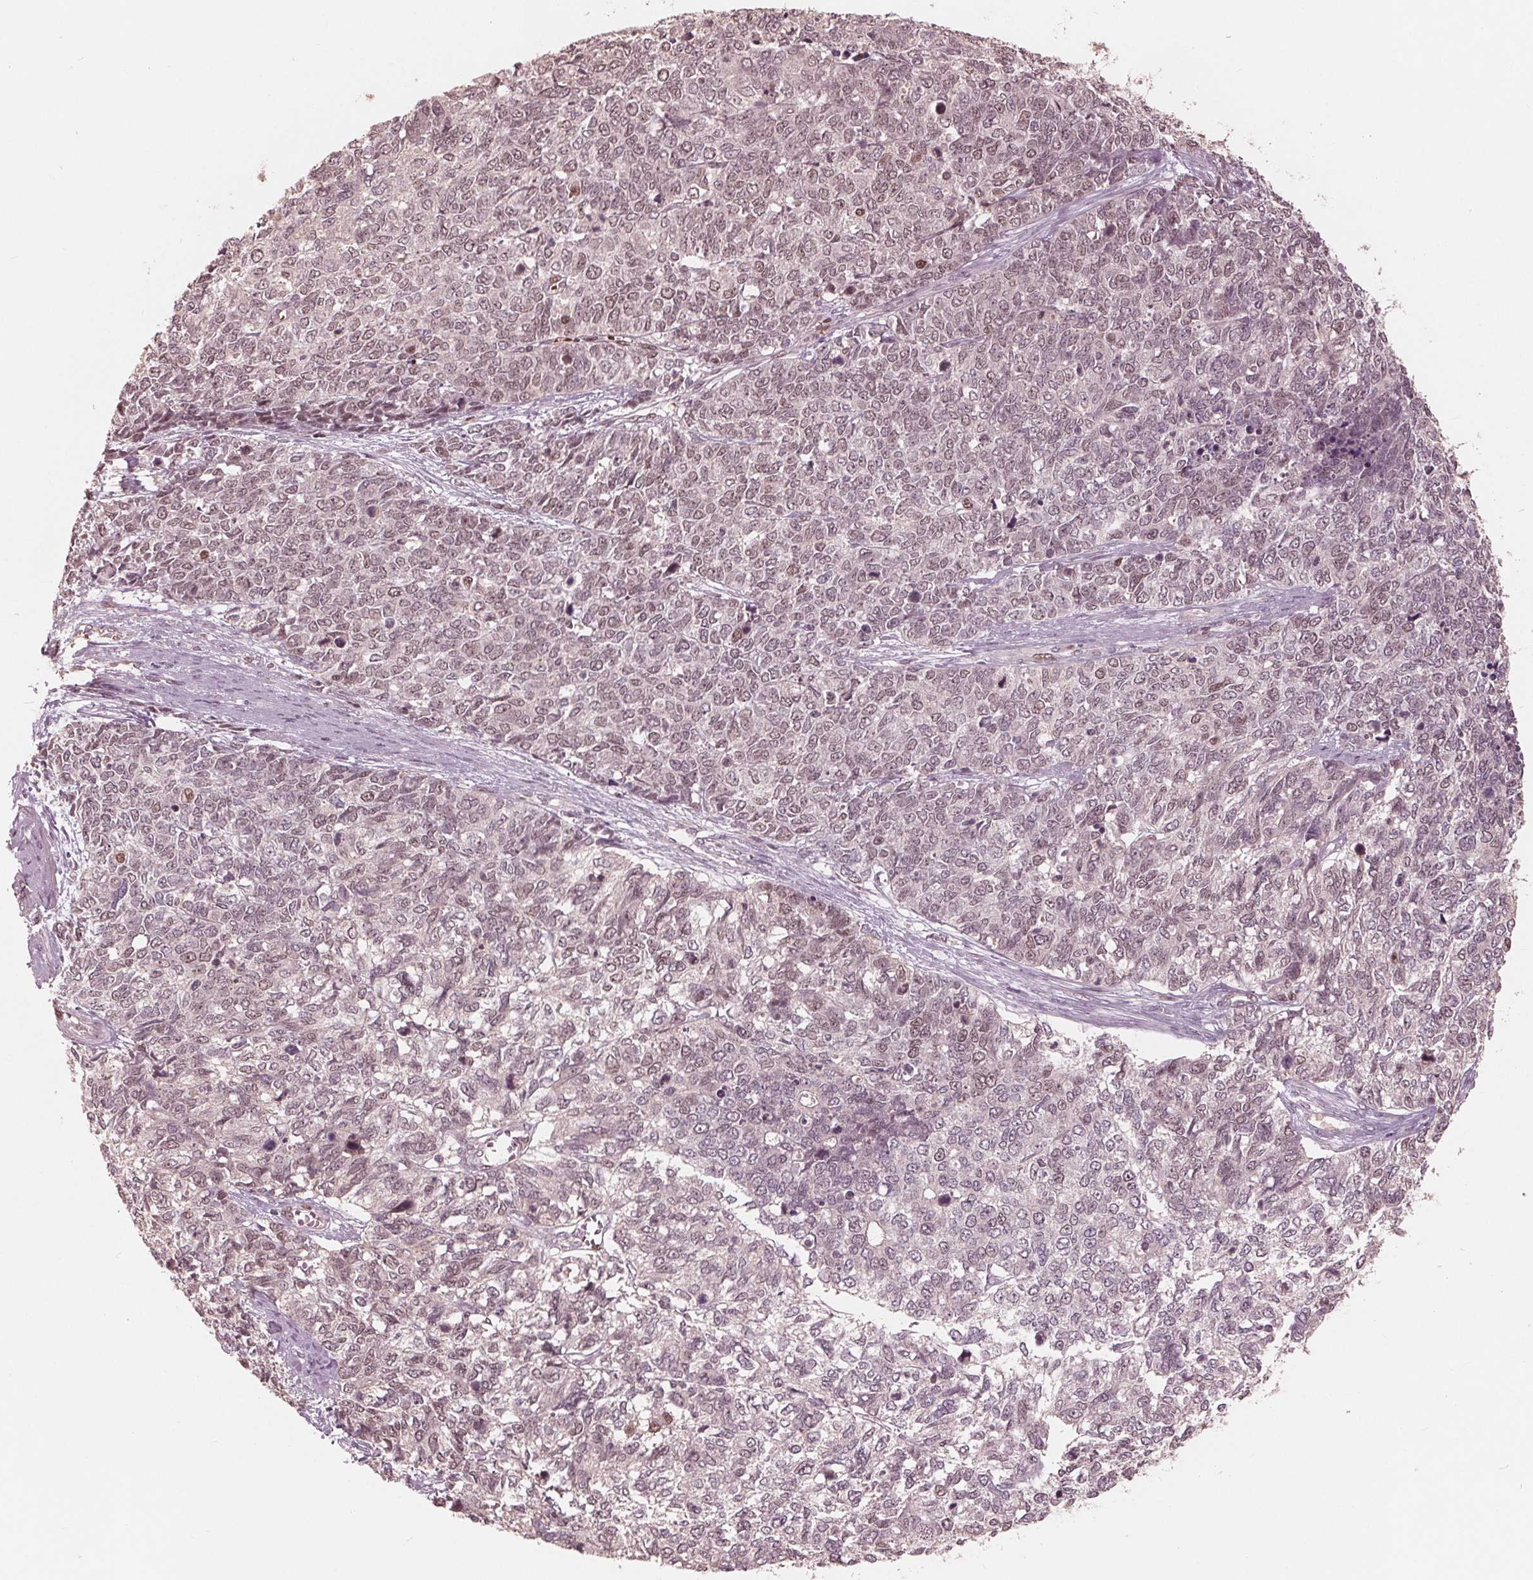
{"staining": {"intensity": "weak", "quantity": "25%-75%", "location": "nuclear"}, "tissue": "cervical cancer", "cell_type": "Tumor cells", "image_type": "cancer", "snomed": [{"axis": "morphology", "description": "Adenocarcinoma, NOS"}, {"axis": "topography", "description": "Cervix"}], "caption": "Cervical adenocarcinoma stained with DAB immunohistochemistry (IHC) exhibits low levels of weak nuclear positivity in approximately 25%-75% of tumor cells.", "gene": "HIRIP3", "patient": {"sex": "female", "age": 63}}